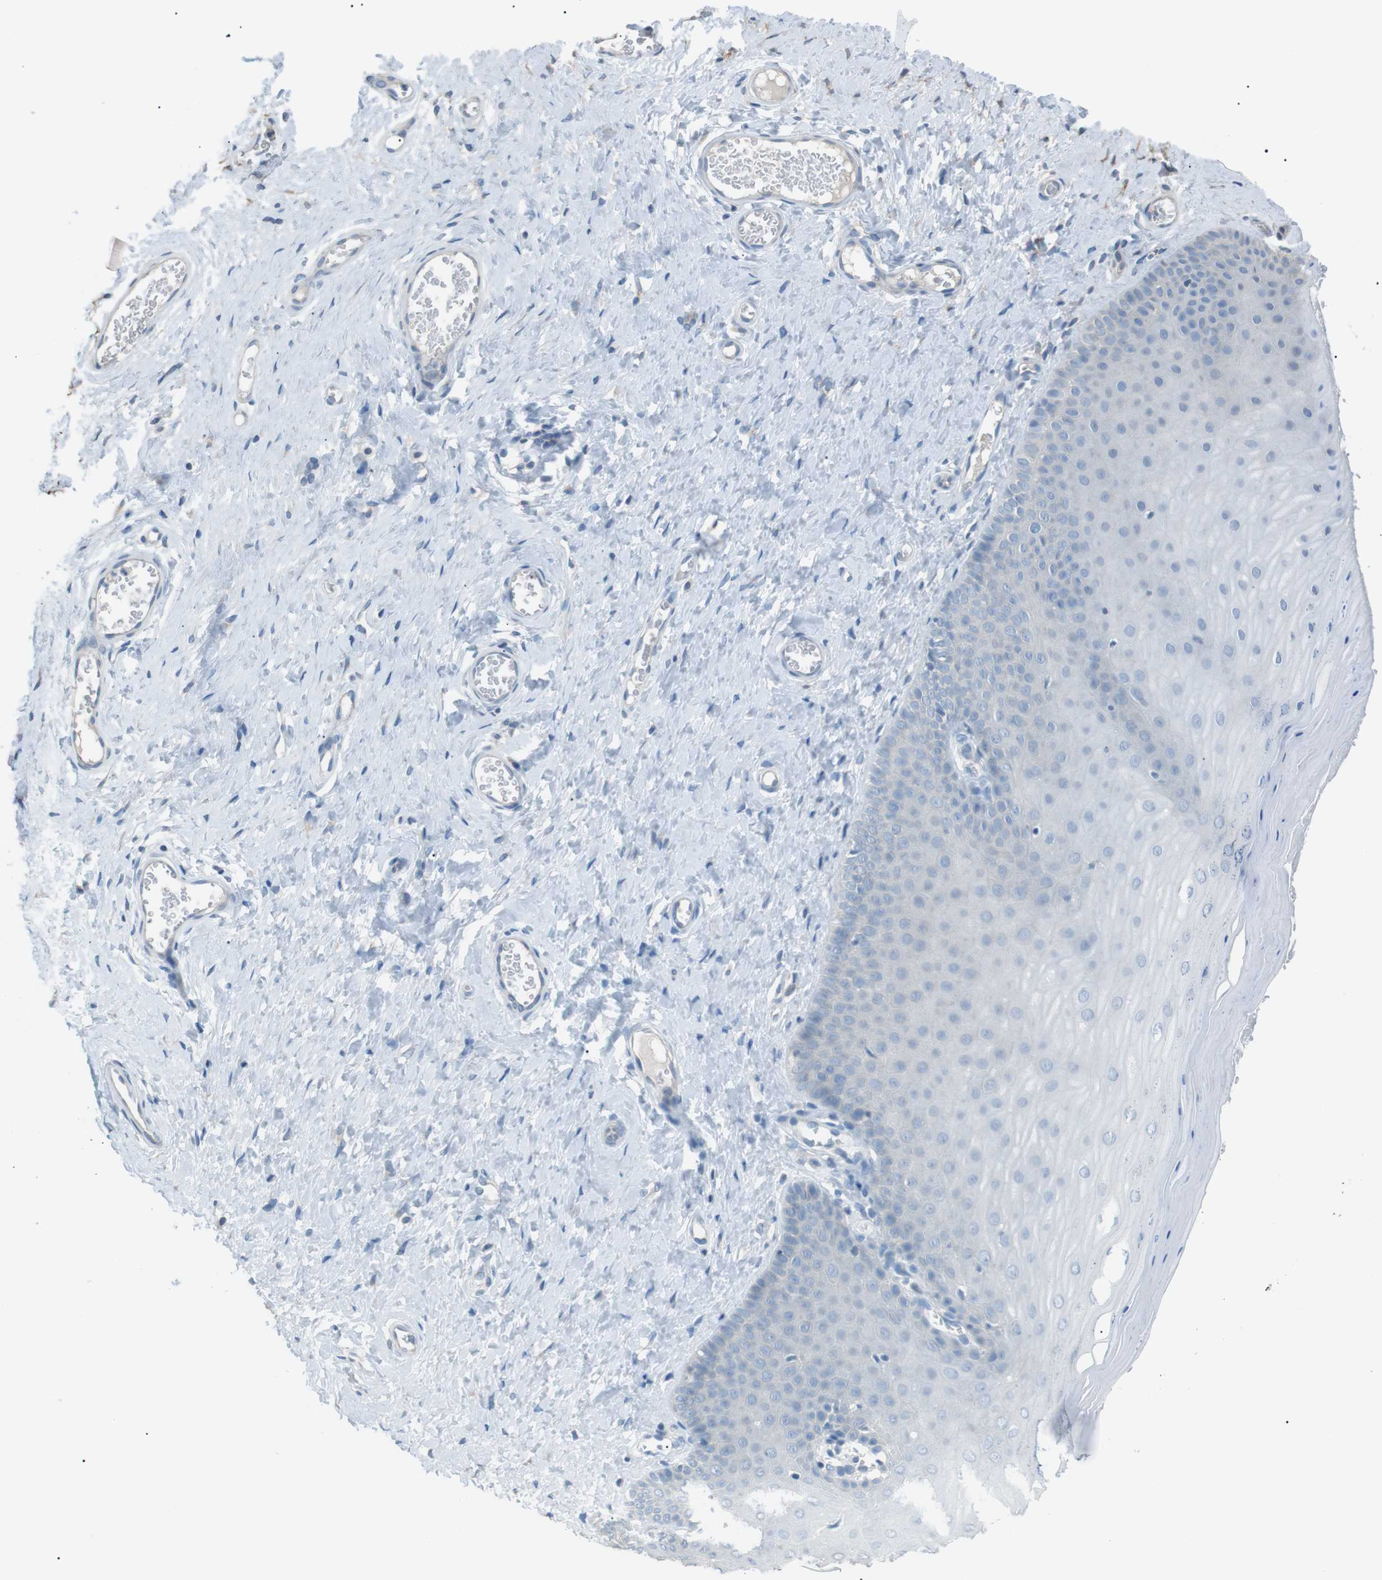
{"staining": {"intensity": "moderate", "quantity": ">75%", "location": "cytoplasmic/membranous"}, "tissue": "cervix", "cell_type": "Glandular cells", "image_type": "normal", "snomed": [{"axis": "morphology", "description": "Normal tissue, NOS"}, {"axis": "topography", "description": "Cervix"}], "caption": "Immunohistochemical staining of benign cervix demonstrates >75% levels of moderate cytoplasmic/membranous protein expression in about >75% of glandular cells. Immunohistochemistry stains the protein of interest in brown and the nuclei are stained blue.", "gene": "CDH26", "patient": {"sex": "female", "age": 55}}